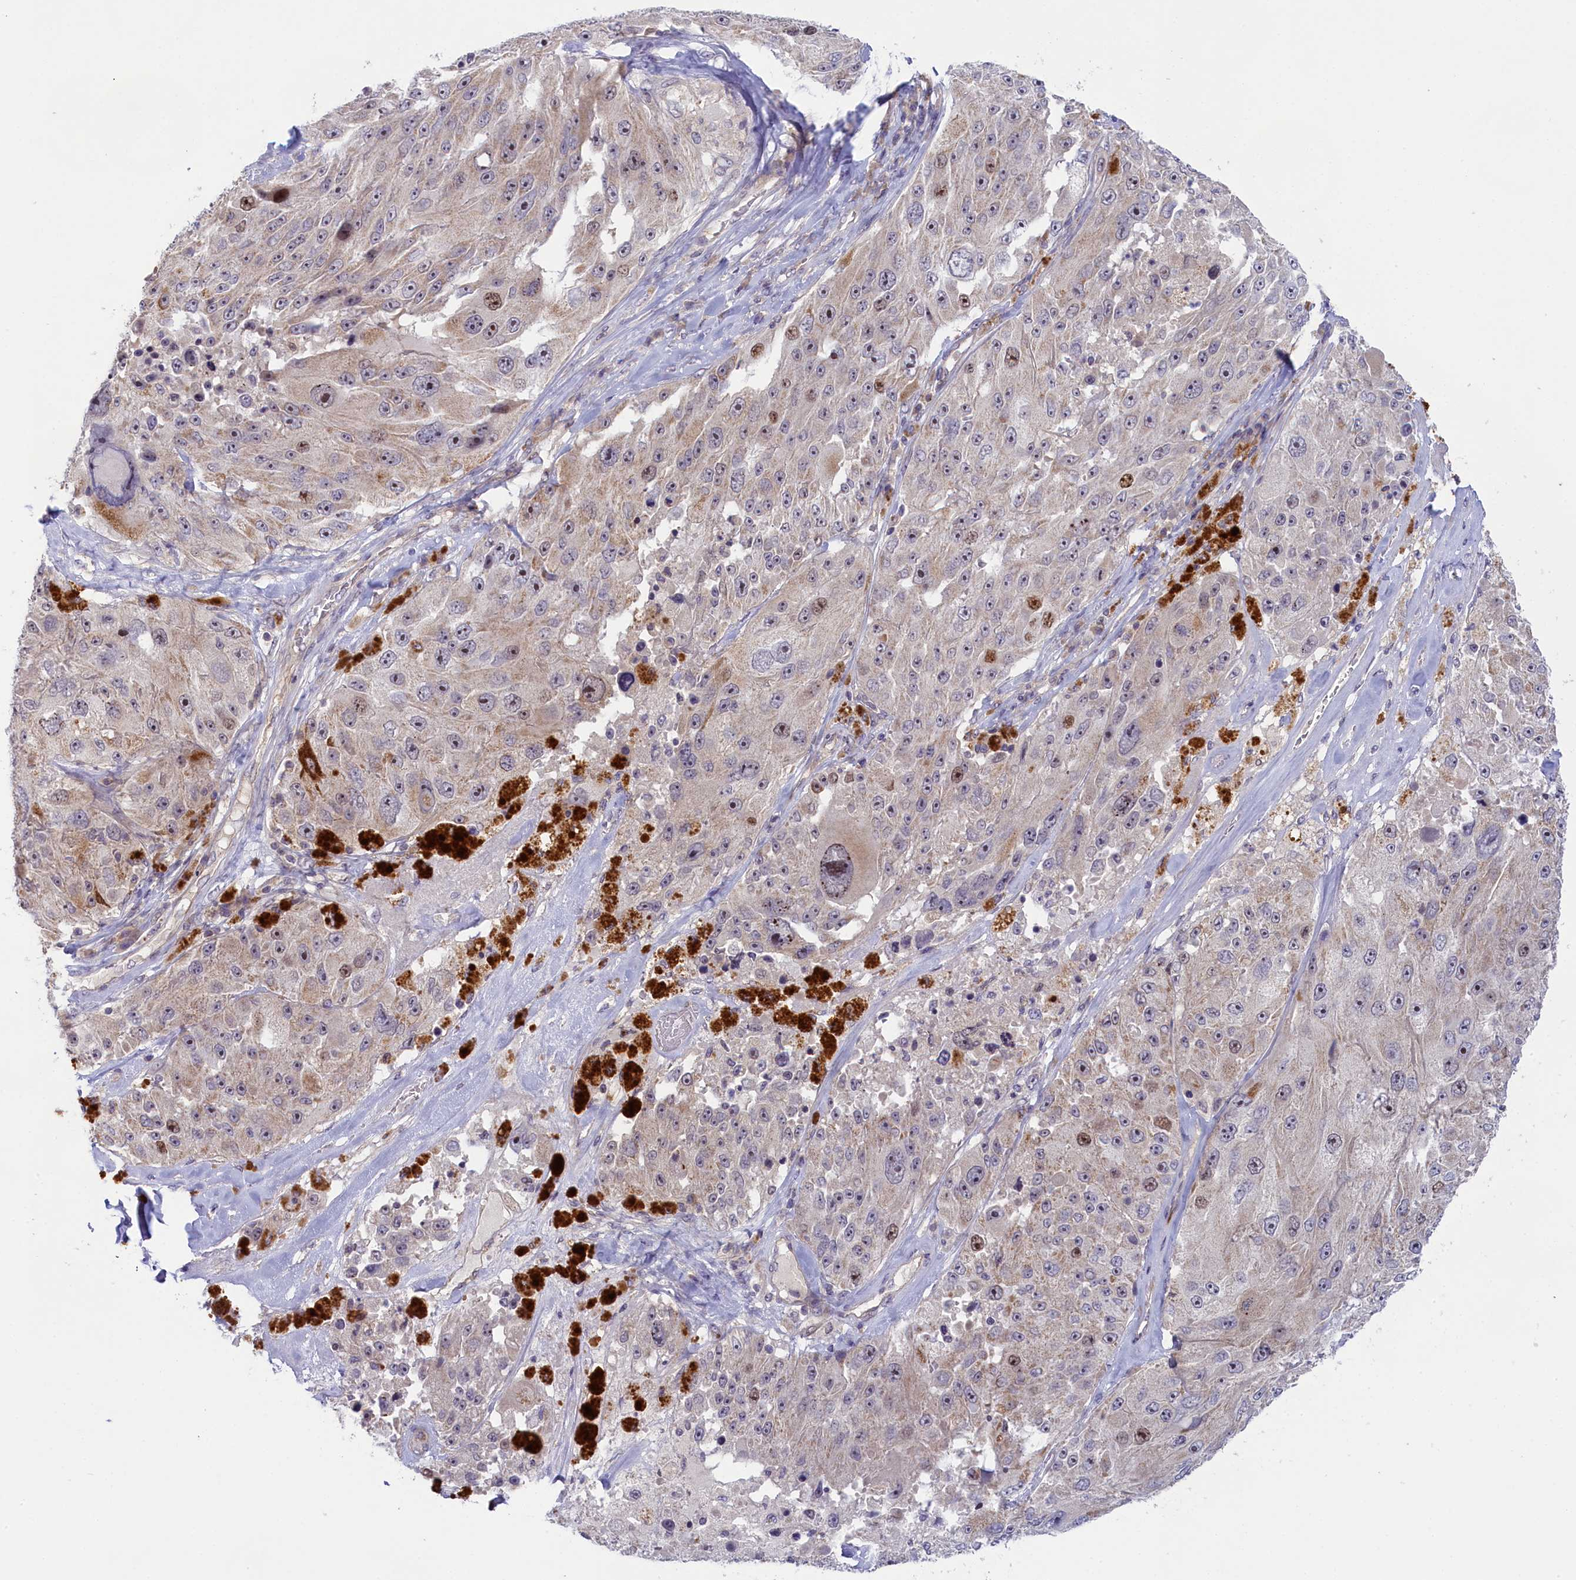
{"staining": {"intensity": "negative", "quantity": "none", "location": "none"}, "tissue": "melanoma", "cell_type": "Tumor cells", "image_type": "cancer", "snomed": [{"axis": "morphology", "description": "Malignant melanoma, Metastatic site"}, {"axis": "topography", "description": "Lymph node"}], "caption": "Photomicrograph shows no significant protein expression in tumor cells of malignant melanoma (metastatic site). (Brightfield microscopy of DAB (3,3'-diaminobenzidine) IHC at high magnification).", "gene": "CCL23", "patient": {"sex": "male", "age": 62}}